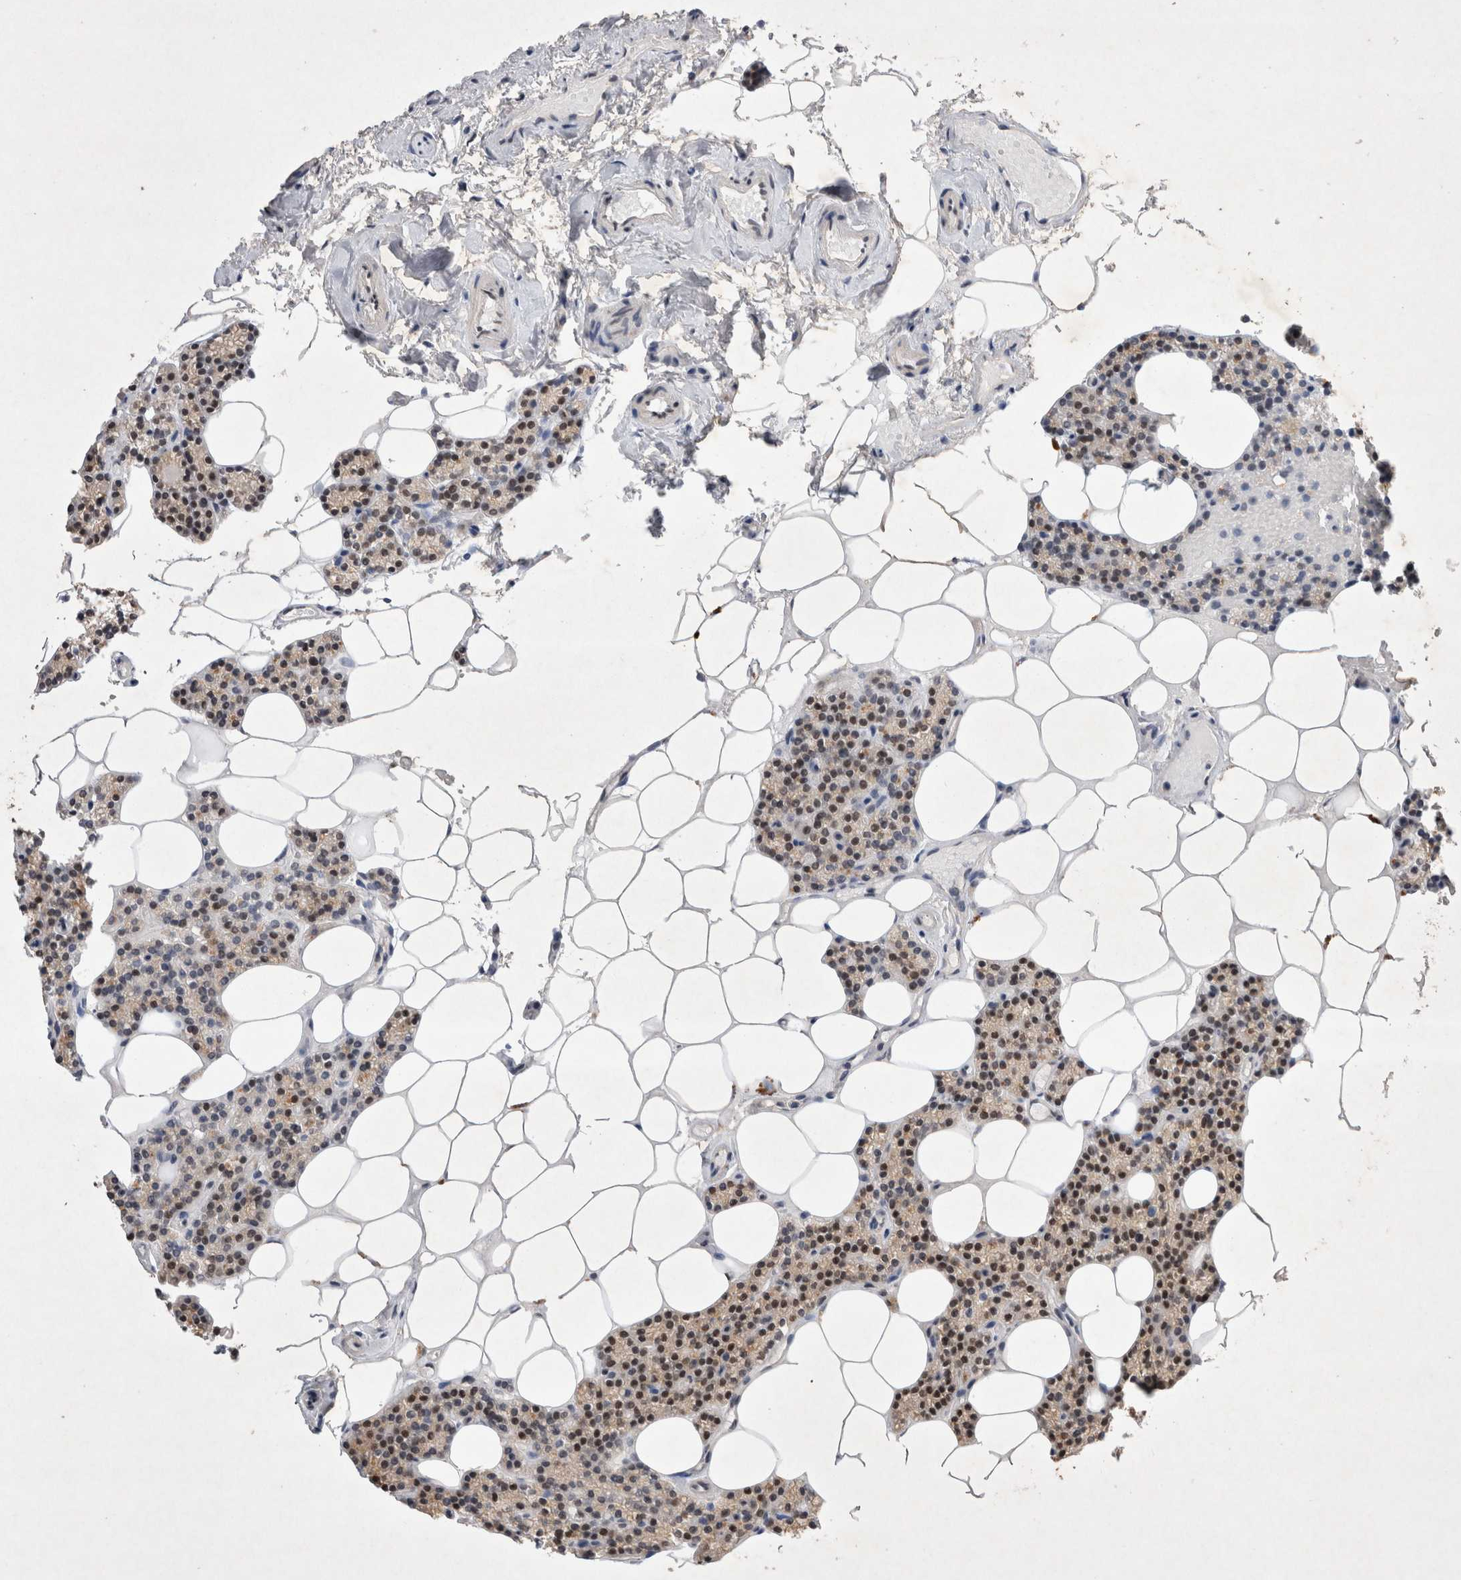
{"staining": {"intensity": "moderate", "quantity": "25%-75%", "location": "nuclear"}, "tissue": "parathyroid gland", "cell_type": "Glandular cells", "image_type": "normal", "snomed": [{"axis": "morphology", "description": "Normal tissue, NOS"}, {"axis": "topography", "description": "Parathyroid gland"}], "caption": "Parathyroid gland was stained to show a protein in brown. There is medium levels of moderate nuclear positivity in about 25%-75% of glandular cells. Nuclei are stained in blue.", "gene": "RBM6", "patient": {"sex": "male", "age": 75}}